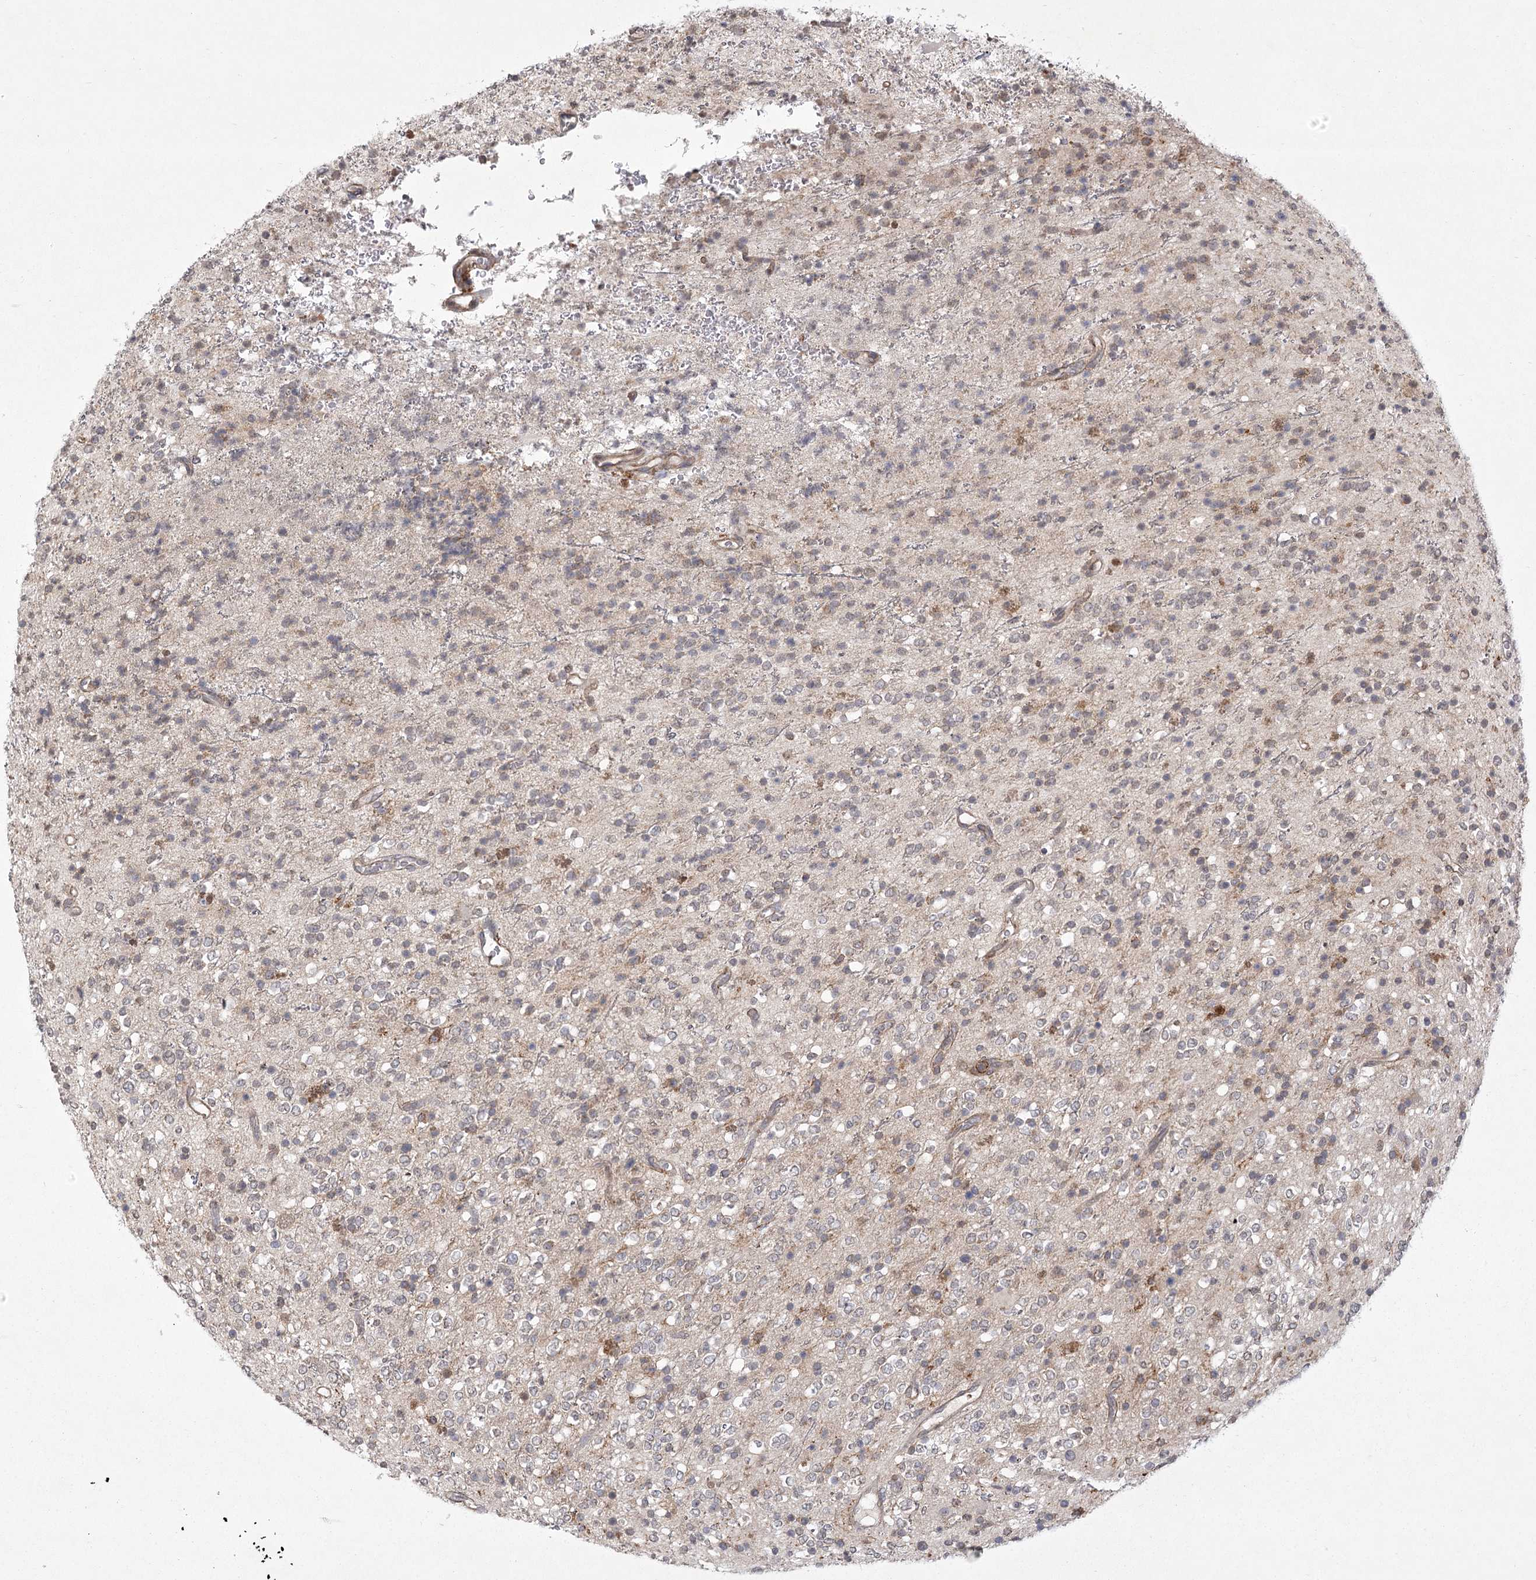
{"staining": {"intensity": "negative", "quantity": "none", "location": "none"}, "tissue": "glioma", "cell_type": "Tumor cells", "image_type": "cancer", "snomed": [{"axis": "morphology", "description": "Glioma, malignant, High grade"}, {"axis": "topography", "description": "Brain"}], "caption": "This photomicrograph is of glioma stained with immunohistochemistry to label a protein in brown with the nuclei are counter-stained blue. There is no staining in tumor cells. Nuclei are stained in blue.", "gene": "MEPE", "patient": {"sex": "male", "age": 34}}